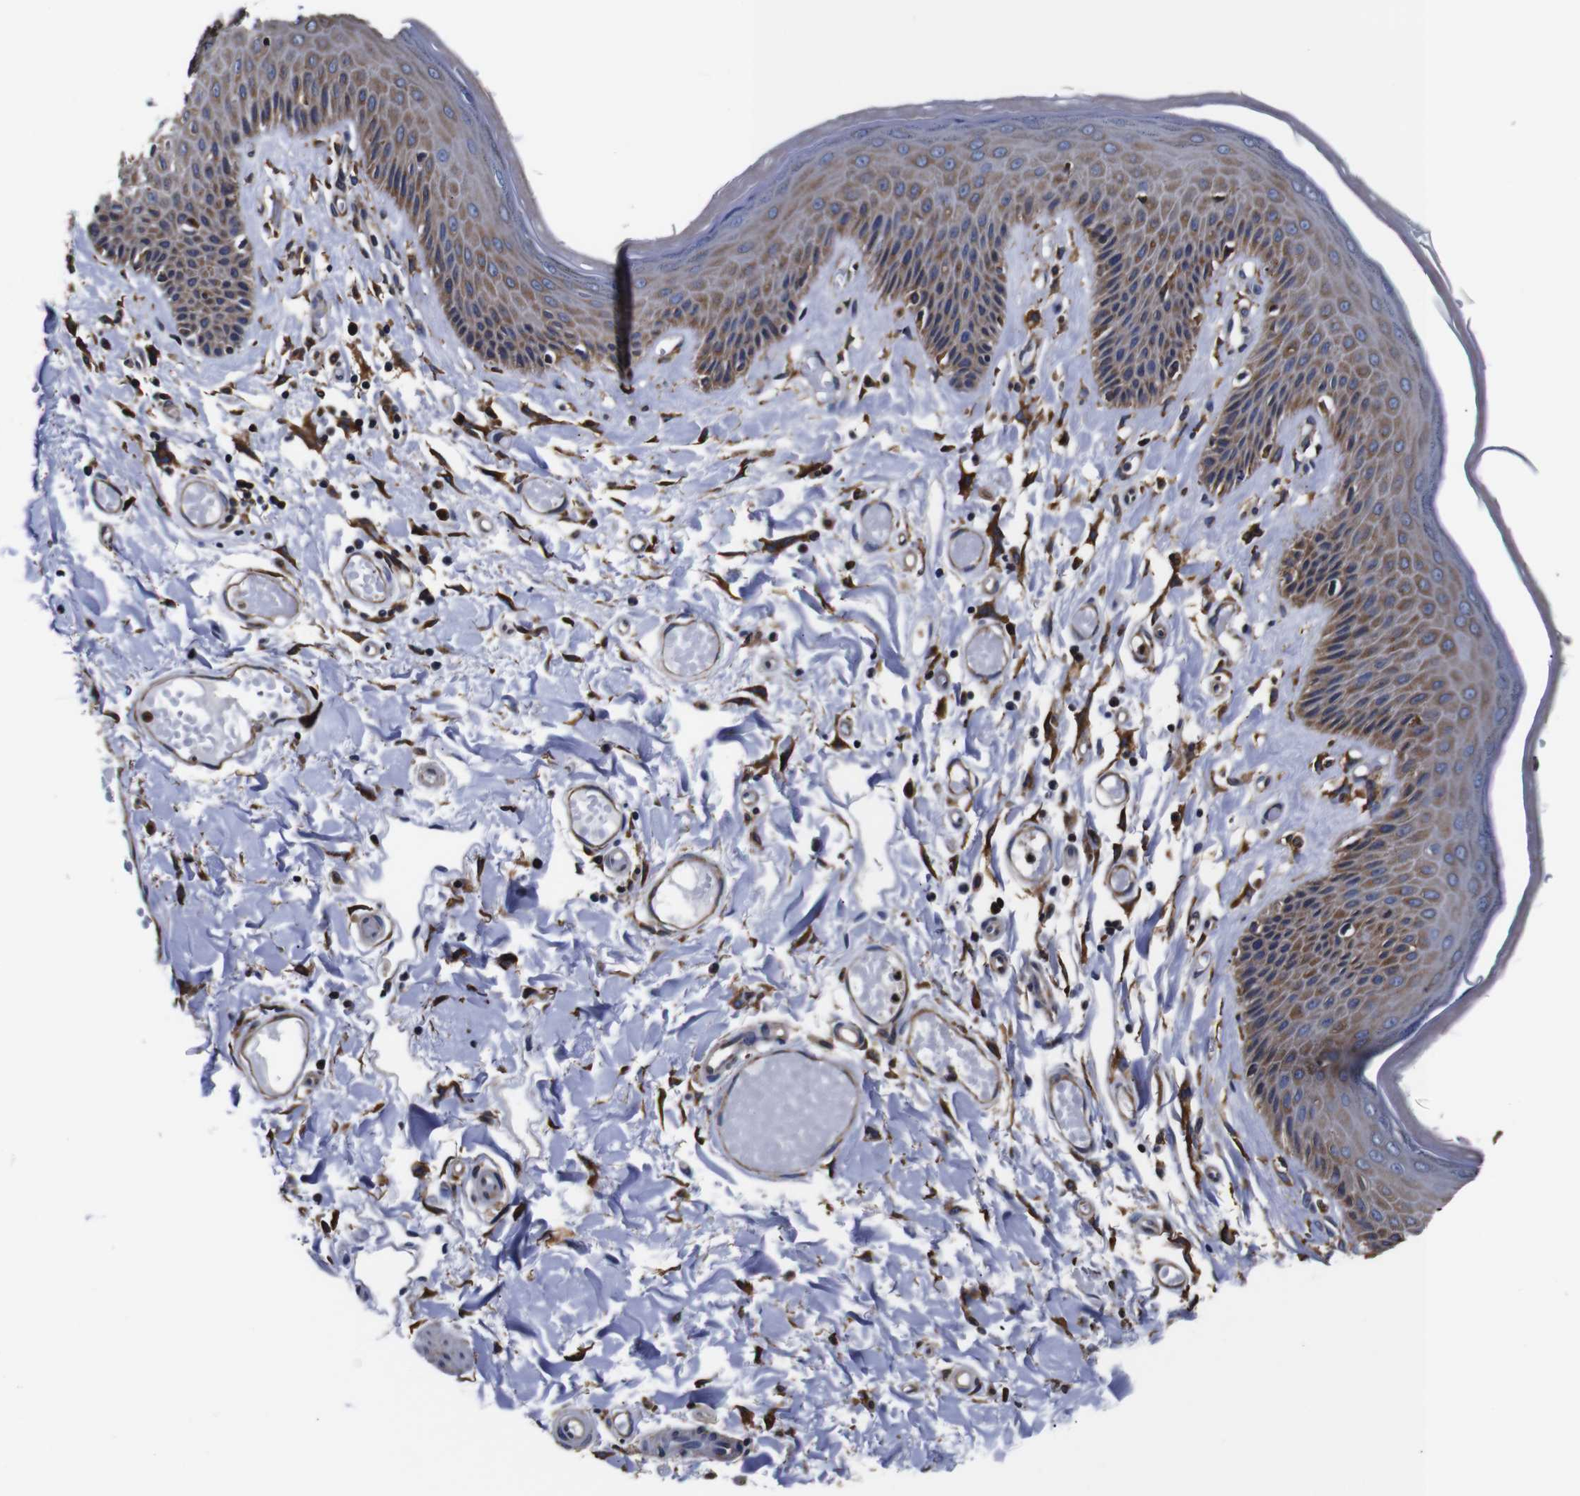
{"staining": {"intensity": "moderate", "quantity": ">75%", "location": "cytoplasmic/membranous"}, "tissue": "skin", "cell_type": "Epidermal cells", "image_type": "normal", "snomed": [{"axis": "morphology", "description": "Normal tissue, NOS"}, {"axis": "topography", "description": "Vulva"}], "caption": "Benign skin shows moderate cytoplasmic/membranous expression in about >75% of epidermal cells, visualized by immunohistochemistry. (brown staining indicates protein expression, while blue staining denotes nuclei).", "gene": "PPIB", "patient": {"sex": "female", "age": 73}}